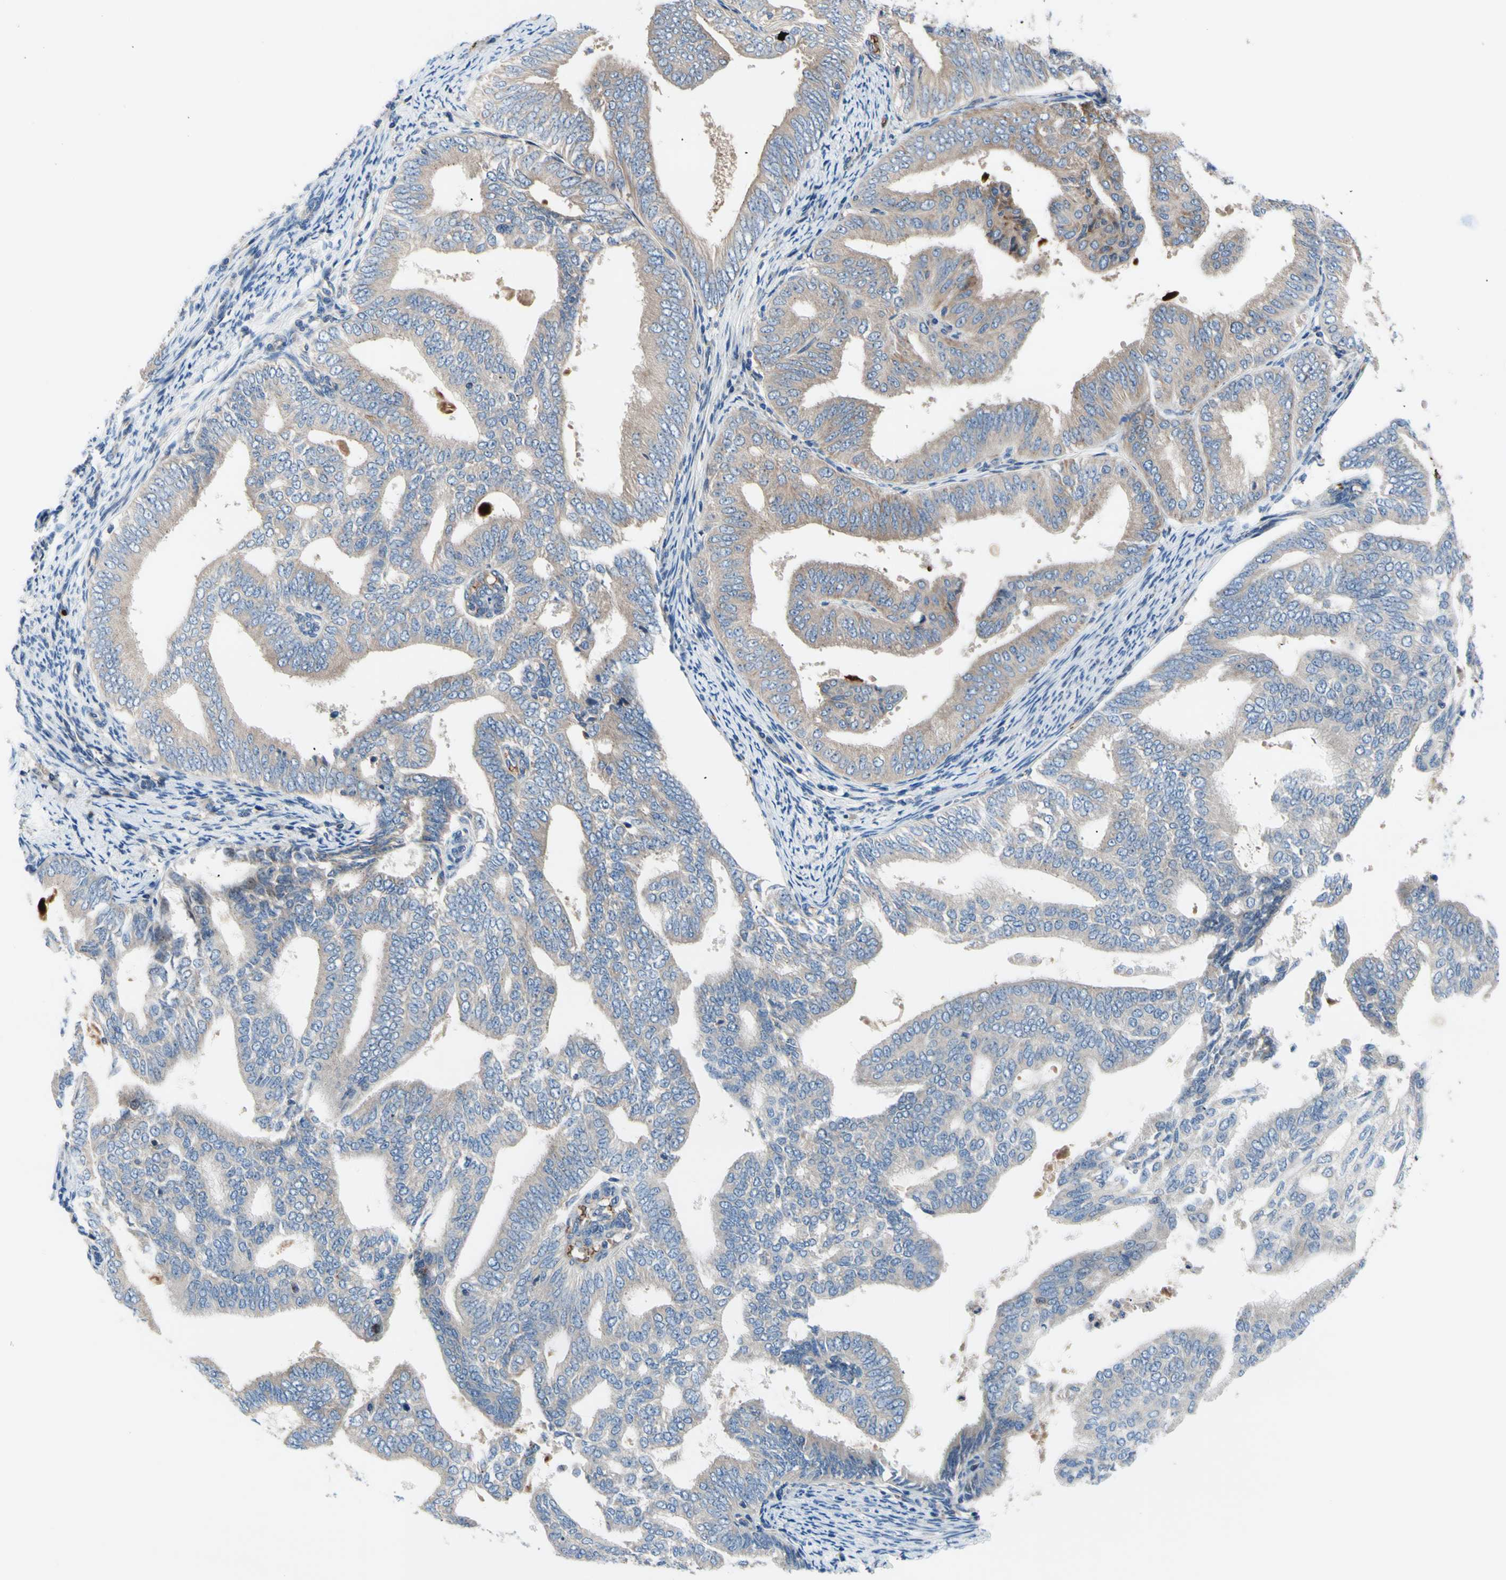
{"staining": {"intensity": "weak", "quantity": ">75%", "location": "cytoplasmic/membranous"}, "tissue": "endometrial cancer", "cell_type": "Tumor cells", "image_type": "cancer", "snomed": [{"axis": "morphology", "description": "Adenocarcinoma, NOS"}, {"axis": "topography", "description": "Endometrium"}], "caption": "Endometrial cancer (adenocarcinoma) stained with DAB (3,3'-diaminobenzidine) IHC reveals low levels of weak cytoplasmic/membranous staining in approximately >75% of tumor cells.", "gene": "USP9X", "patient": {"sex": "female", "age": 58}}